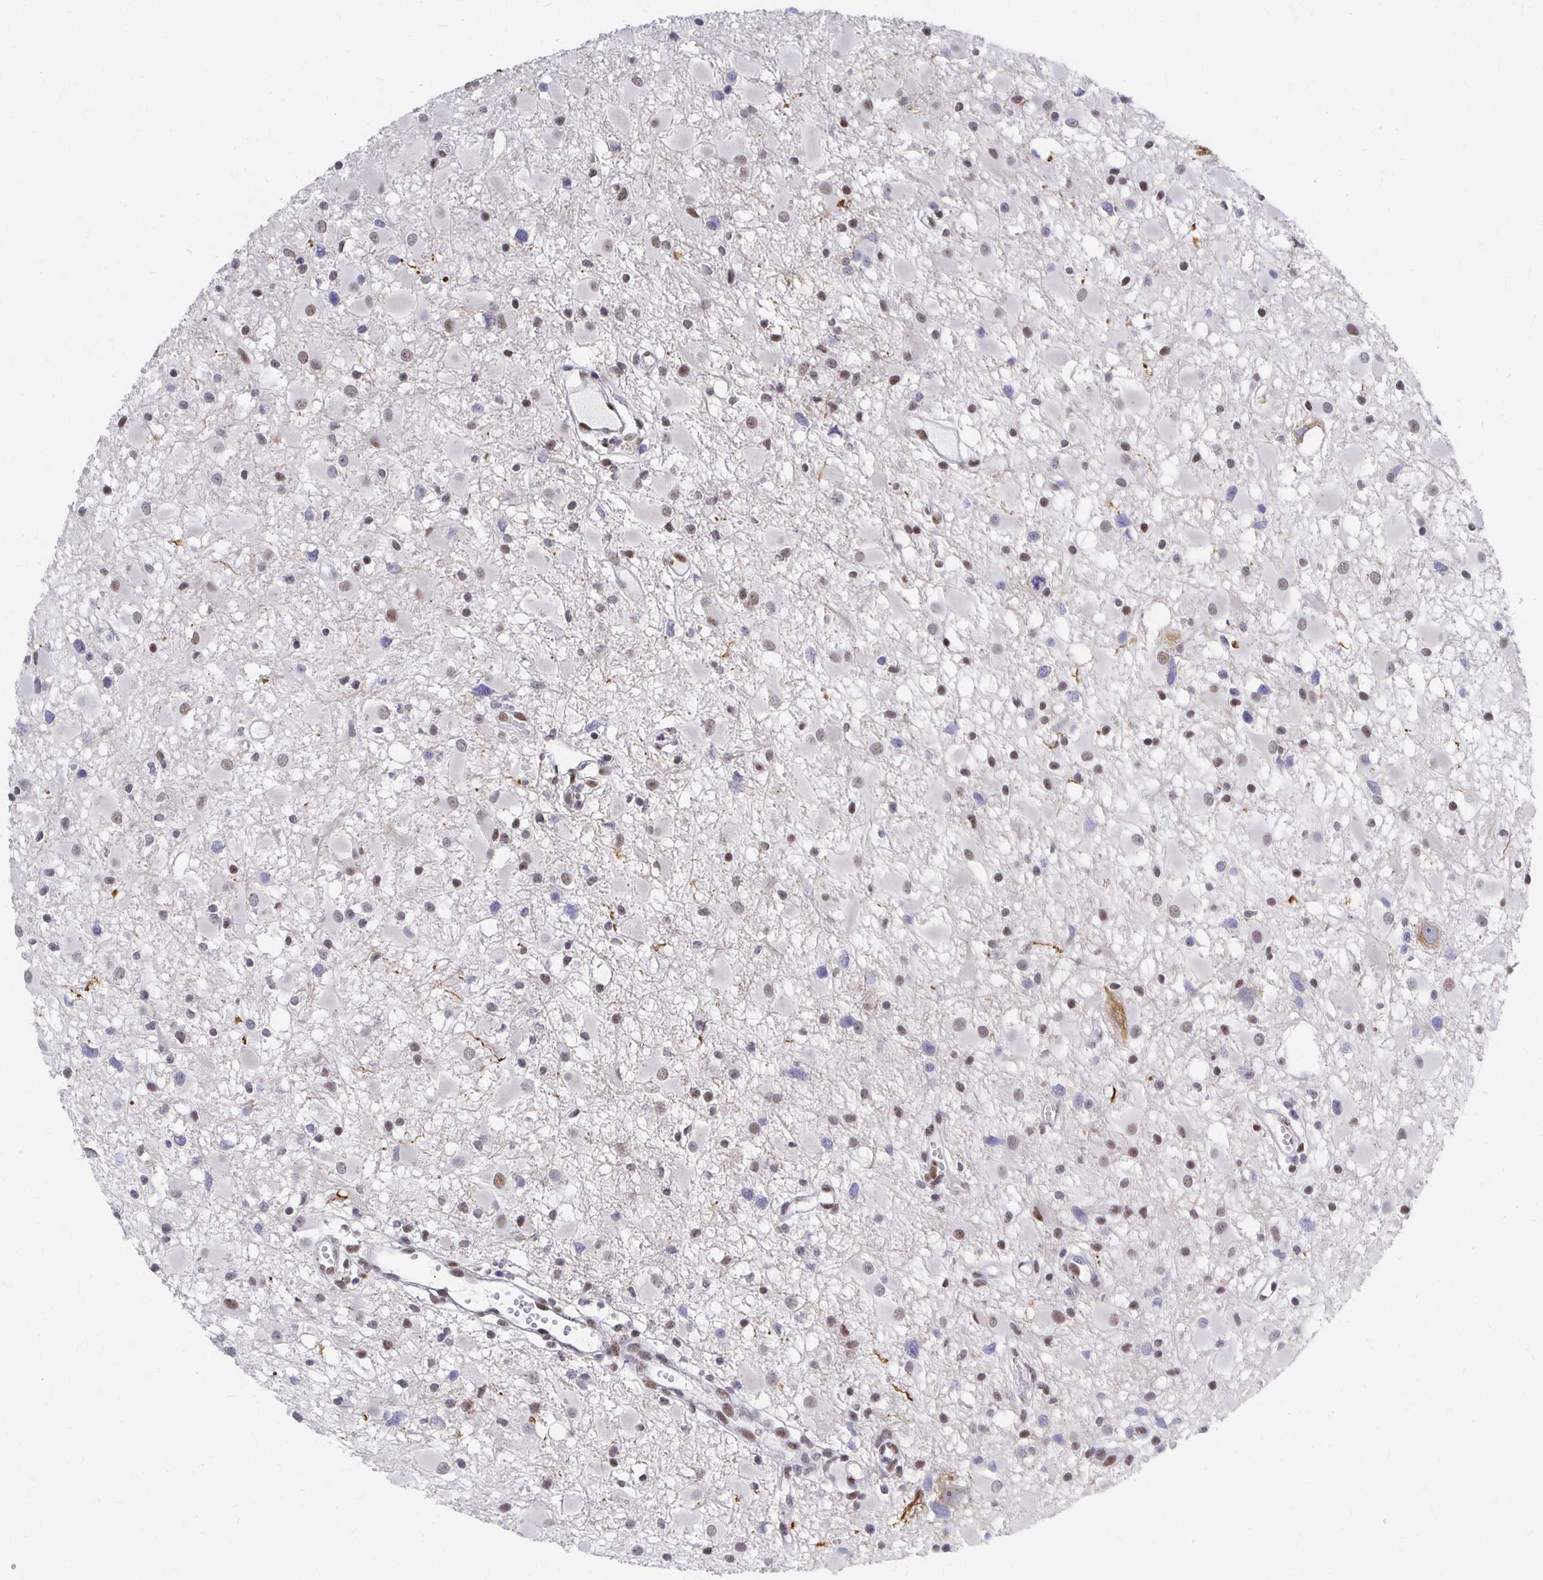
{"staining": {"intensity": "moderate", "quantity": "<25%", "location": "nuclear"}, "tissue": "glioma", "cell_type": "Tumor cells", "image_type": "cancer", "snomed": [{"axis": "morphology", "description": "Glioma, malignant, High grade"}, {"axis": "topography", "description": "Brain"}], "caption": "DAB immunohistochemical staining of human malignant glioma (high-grade) shows moderate nuclear protein positivity in about <25% of tumor cells.", "gene": "CLIC3", "patient": {"sex": "male", "age": 54}}